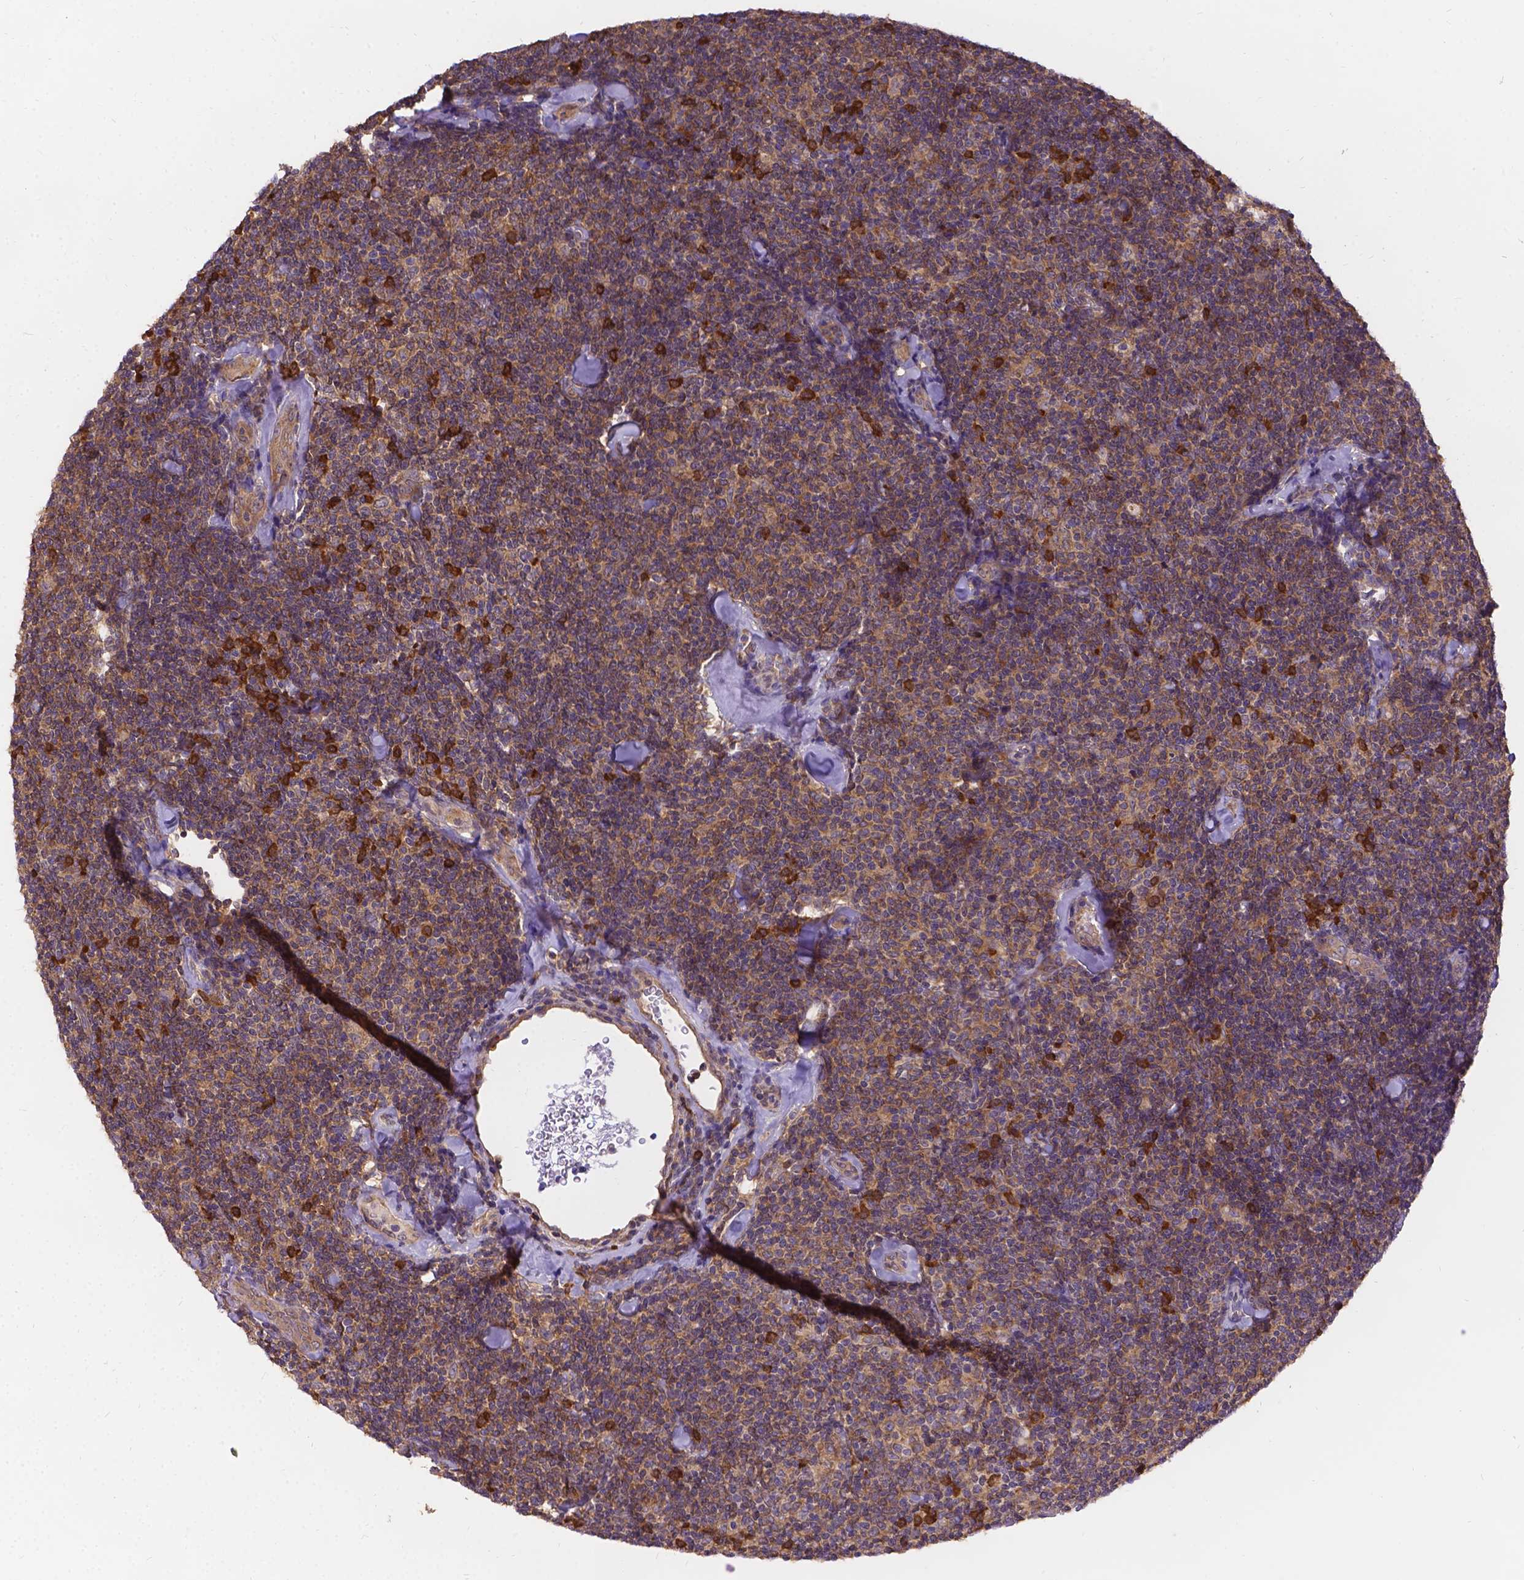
{"staining": {"intensity": "moderate", "quantity": ">75%", "location": "cytoplasmic/membranous"}, "tissue": "lymphoma", "cell_type": "Tumor cells", "image_type": "cancer", "snomed": [{"axis": "morphology", "description": "Malignant lymphoma, non-Hodgkin's type, Low grade"}, {"axis": "topography", "description": "Lymph node"}], "caption": "Tumor cells reveal medium levels of moderate cytoplasmic/membranous expression in approximately >75% of cells in human lymphoma.", "gene": "DENND6A", "patient": {"sex": "female", "age": 56}}